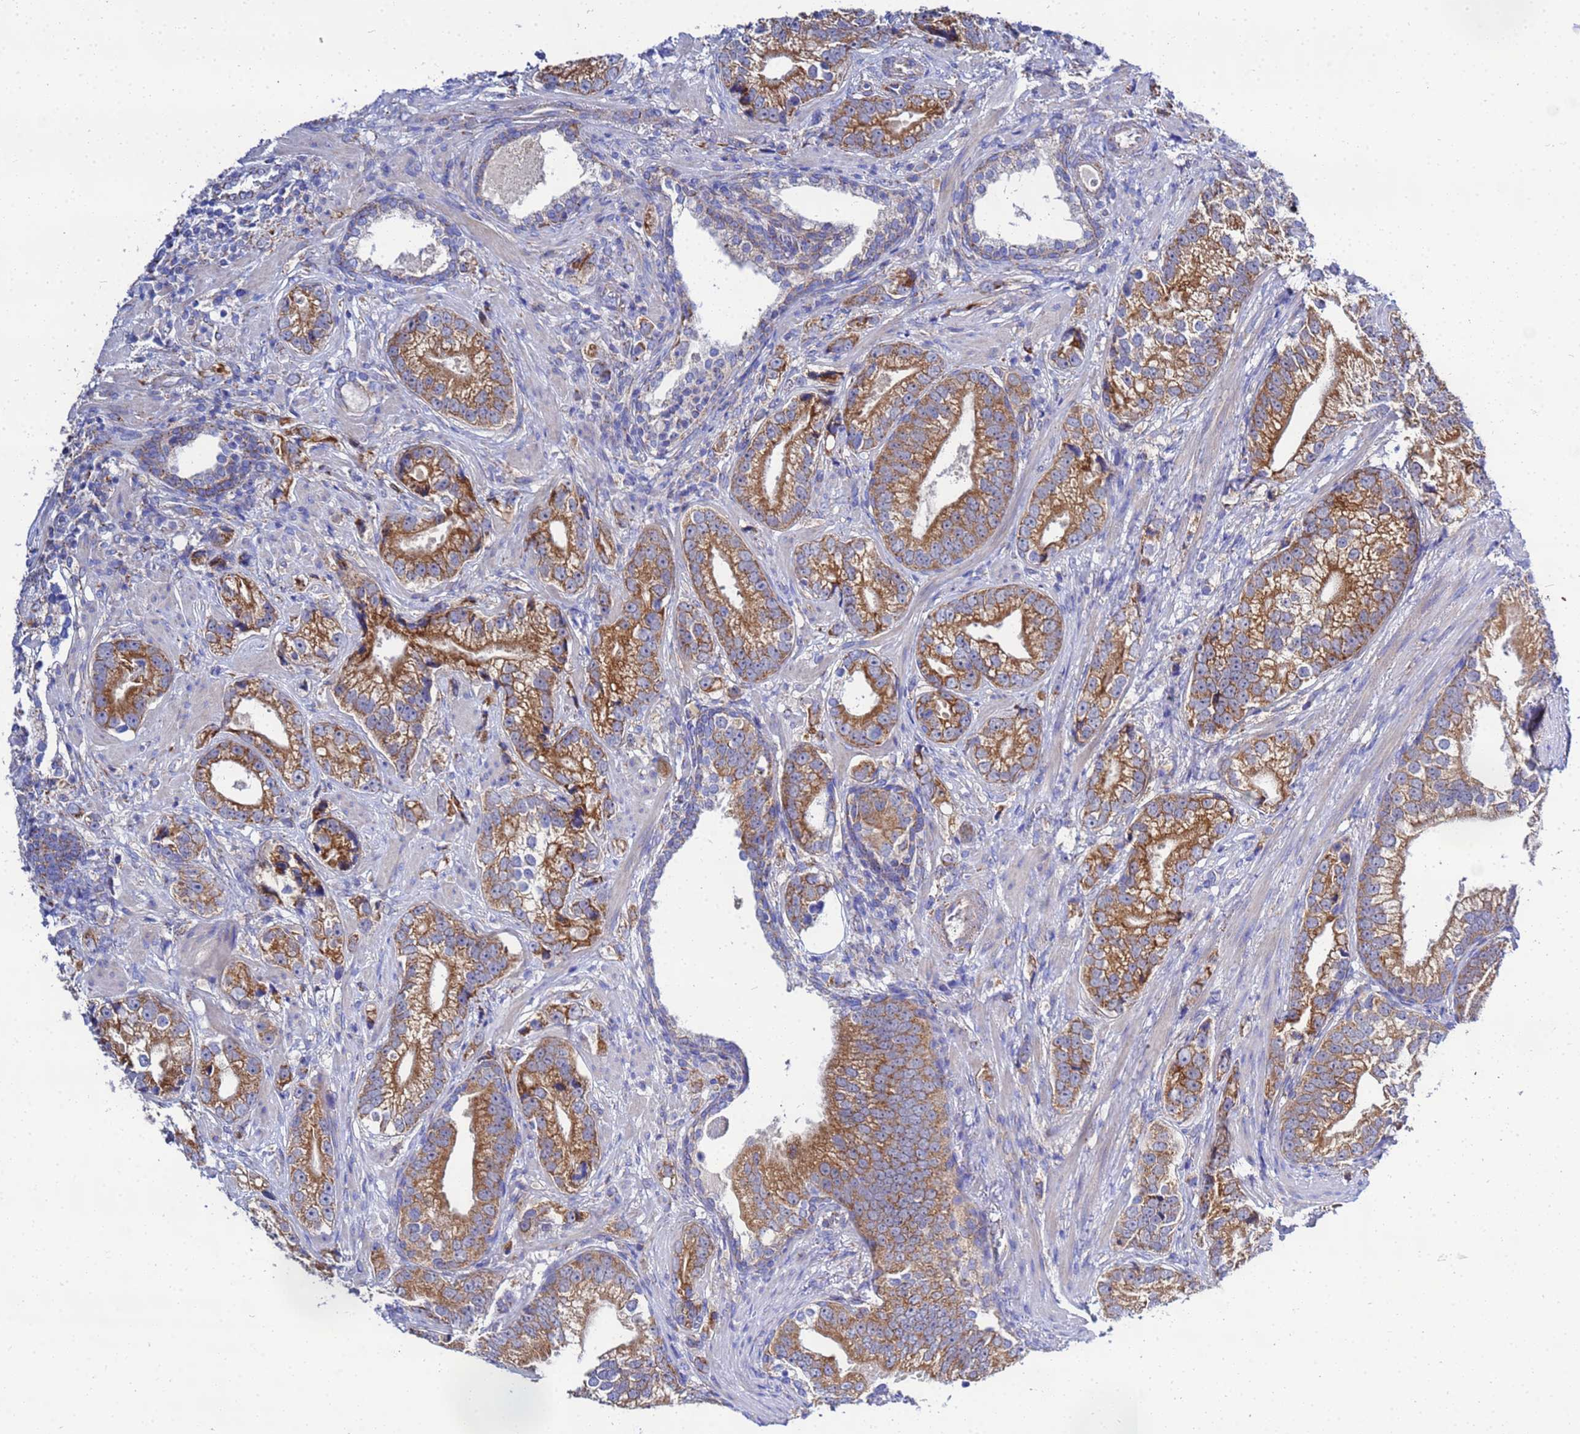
{"staining": {"intensity": "moderate", "quantity": ">75%", "location": "cytoplasmic/membranous"}, "tissue": "prostate cancer", "cell_type": "Tumor cells", "image_type": "cancer", "snomed": [{"axis": "morphology", "description": "Adenocarcinoma, High grade"}, {"axis": "topography", "description": "Prostate"}], "caption": "Prostate cancer (adenocarcinoma (high-grade)) was stained to show a protein in brown. There is medium levels of moderate cytoplasmic/membranous staining in about >75% of tumor cells. (Stains: DAB (3,3'-diaminobenzidine) in brown, nuclei in blue, Microscopy: brightfield microscopy at high magnification).", "gene": "FAHD2A", "patient": {"sex": "male", "age": 75}}